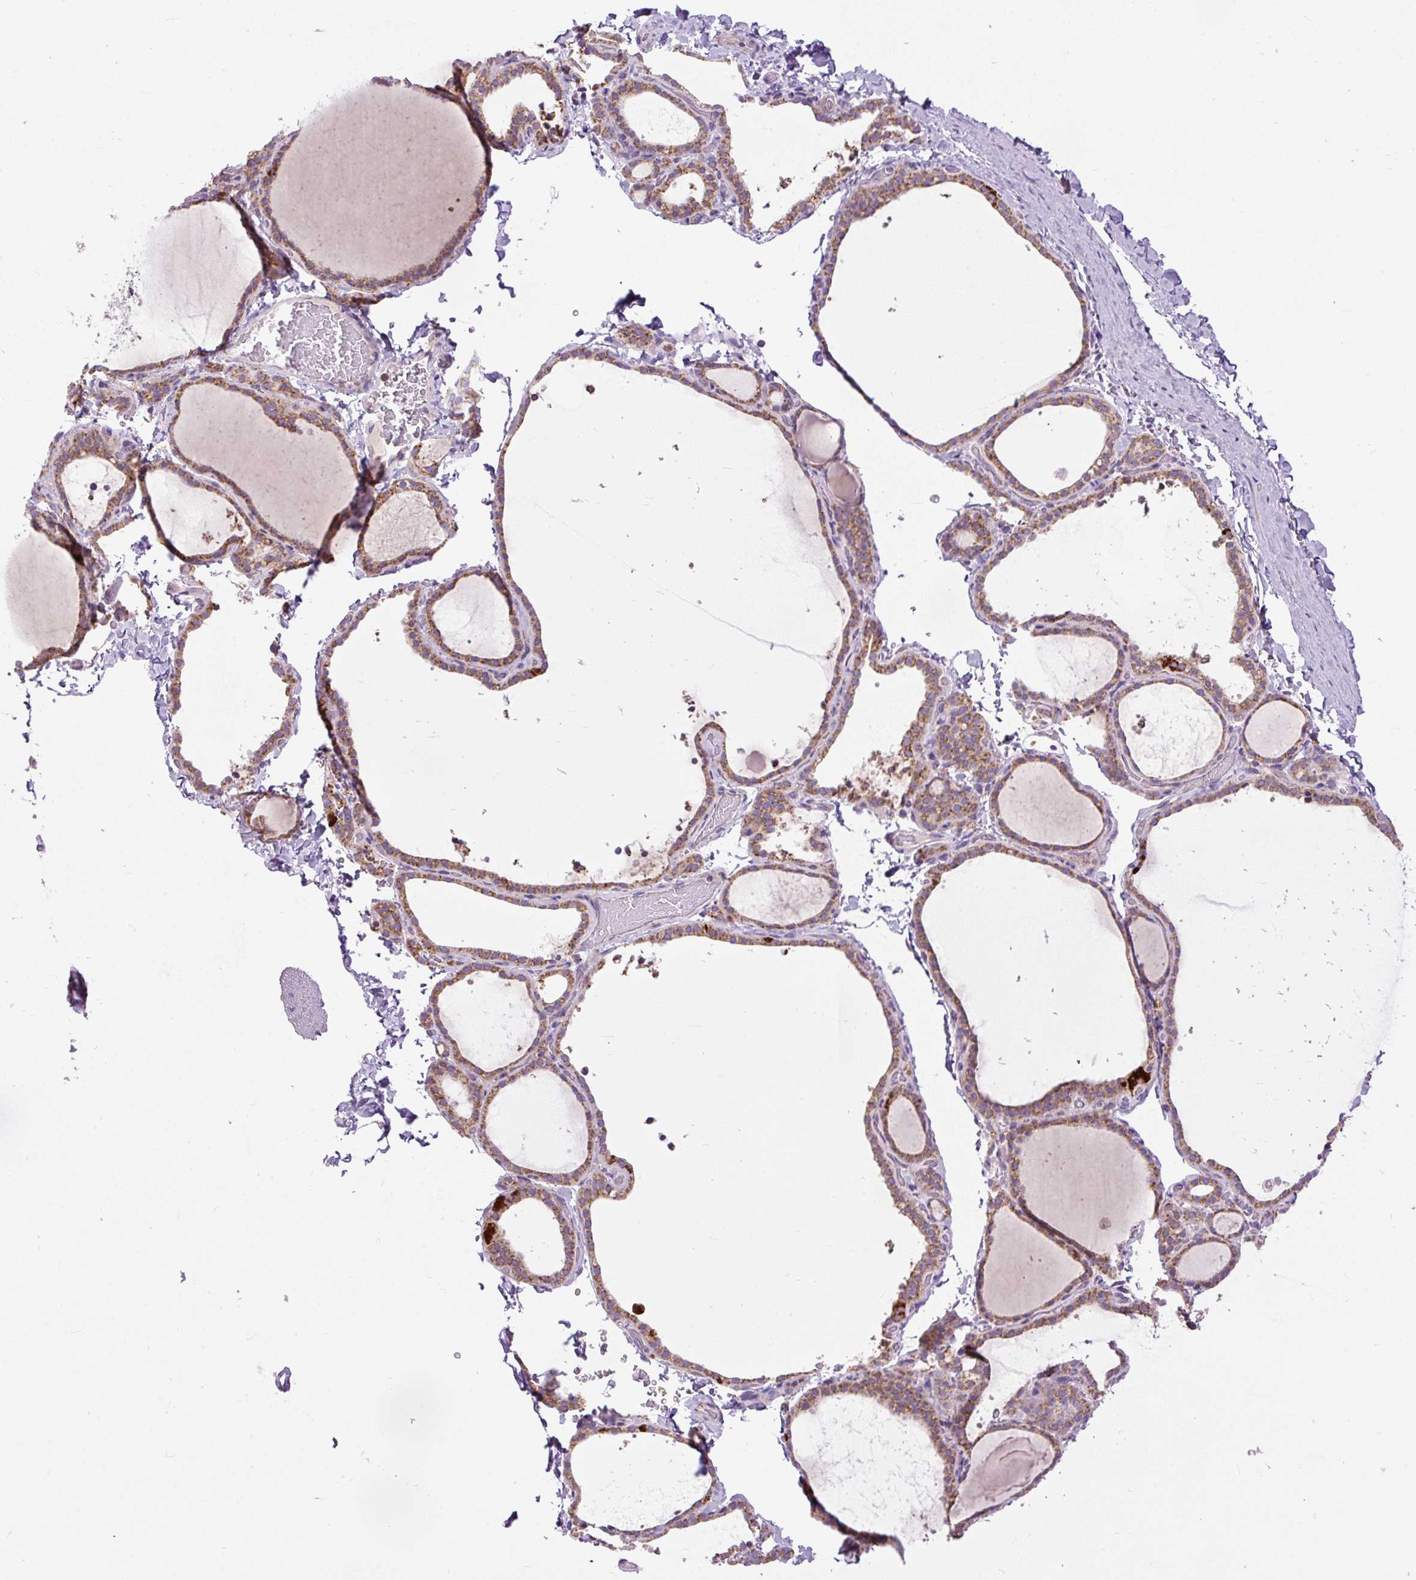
{"staining": {"intensity": "moderate", "quantity": ">75%", "location": "cytoplasmic/membranous"}, "tissue": "thyroid gland", "cell_type": "Glandular cells", "image_type": "normal", "snomed": [{"axis": "morphology", "description": "Normal tissue, NOS"}, {"axis": "topography", "description": "Thyroid gland"}], "caption": "Protein staining of unremarkable thyroid gland demonstrates moderate cytoplasmic/membranous positivity in about >75% of glandular cells. Using DAB (3,3'-diaminobenzidine) (brown) and hematoxylin (blue) stains, captured at high magnification using brightfield microscopy.", "gene": "TM2D3", "patient": {"sex": "female", "age": 22}}